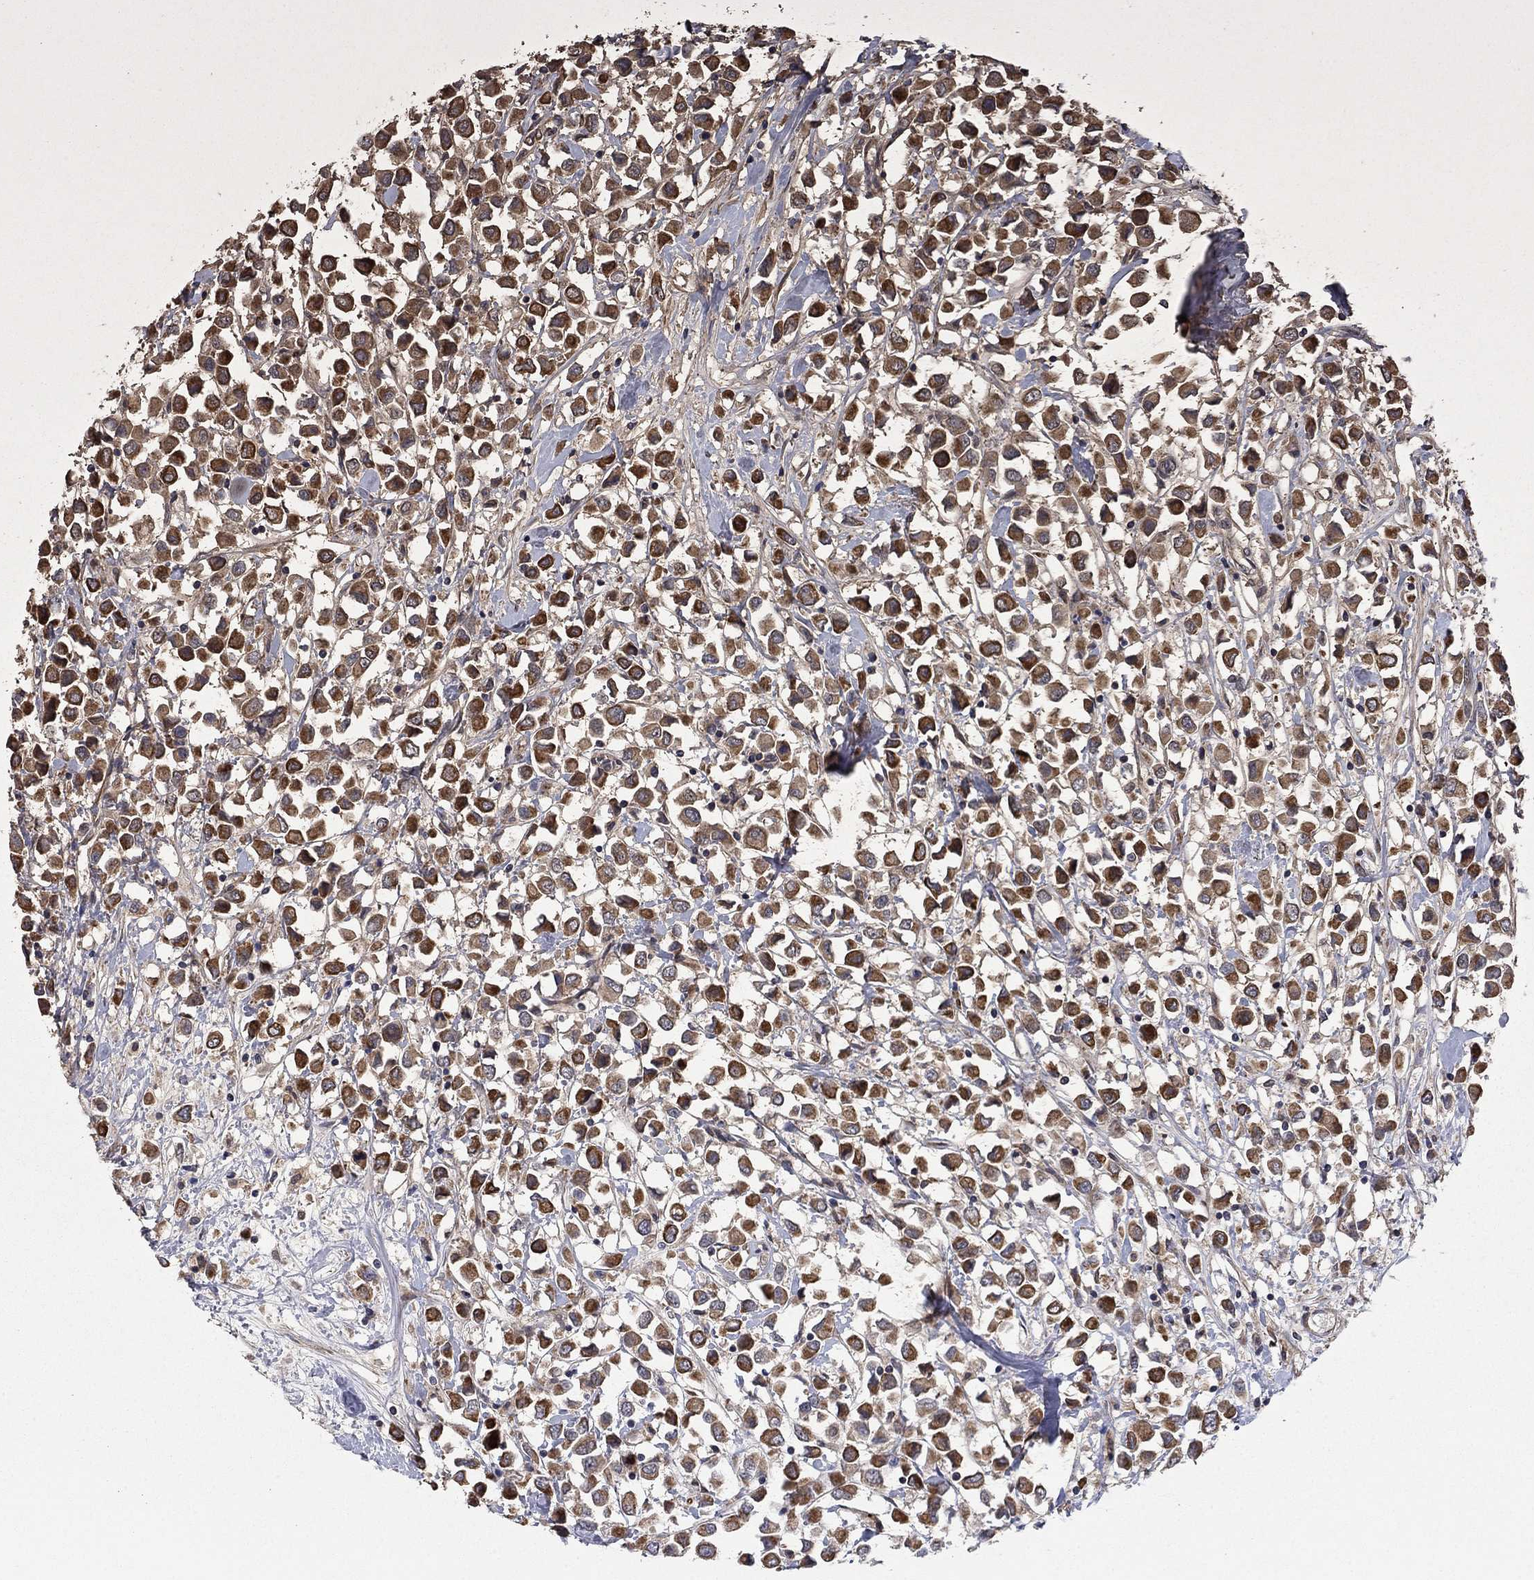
{"staining": {"intensity": "strong", "quantity": ">75%", "location": "cytoplasmic/membranous"}, "tissue": "breast cancer", "cell_type": "Tumor cells", "image_type": "cancer", "snomed": [{"axis": "morphology", "description": "Duct carcinoma"}, {"axis": "topography", "description": "Breast"}], "caption": "Protein staining reveals strong cytoplasmic/membranous positivity in approximately >75% of tumor cells in breast cancer. (DAB (3,3'-diaminobenzidine) = brown stain, brightfield microscopy at high magnification).", "gene": "BCL11A", "patient": {"sex": "female", "age": 61}}